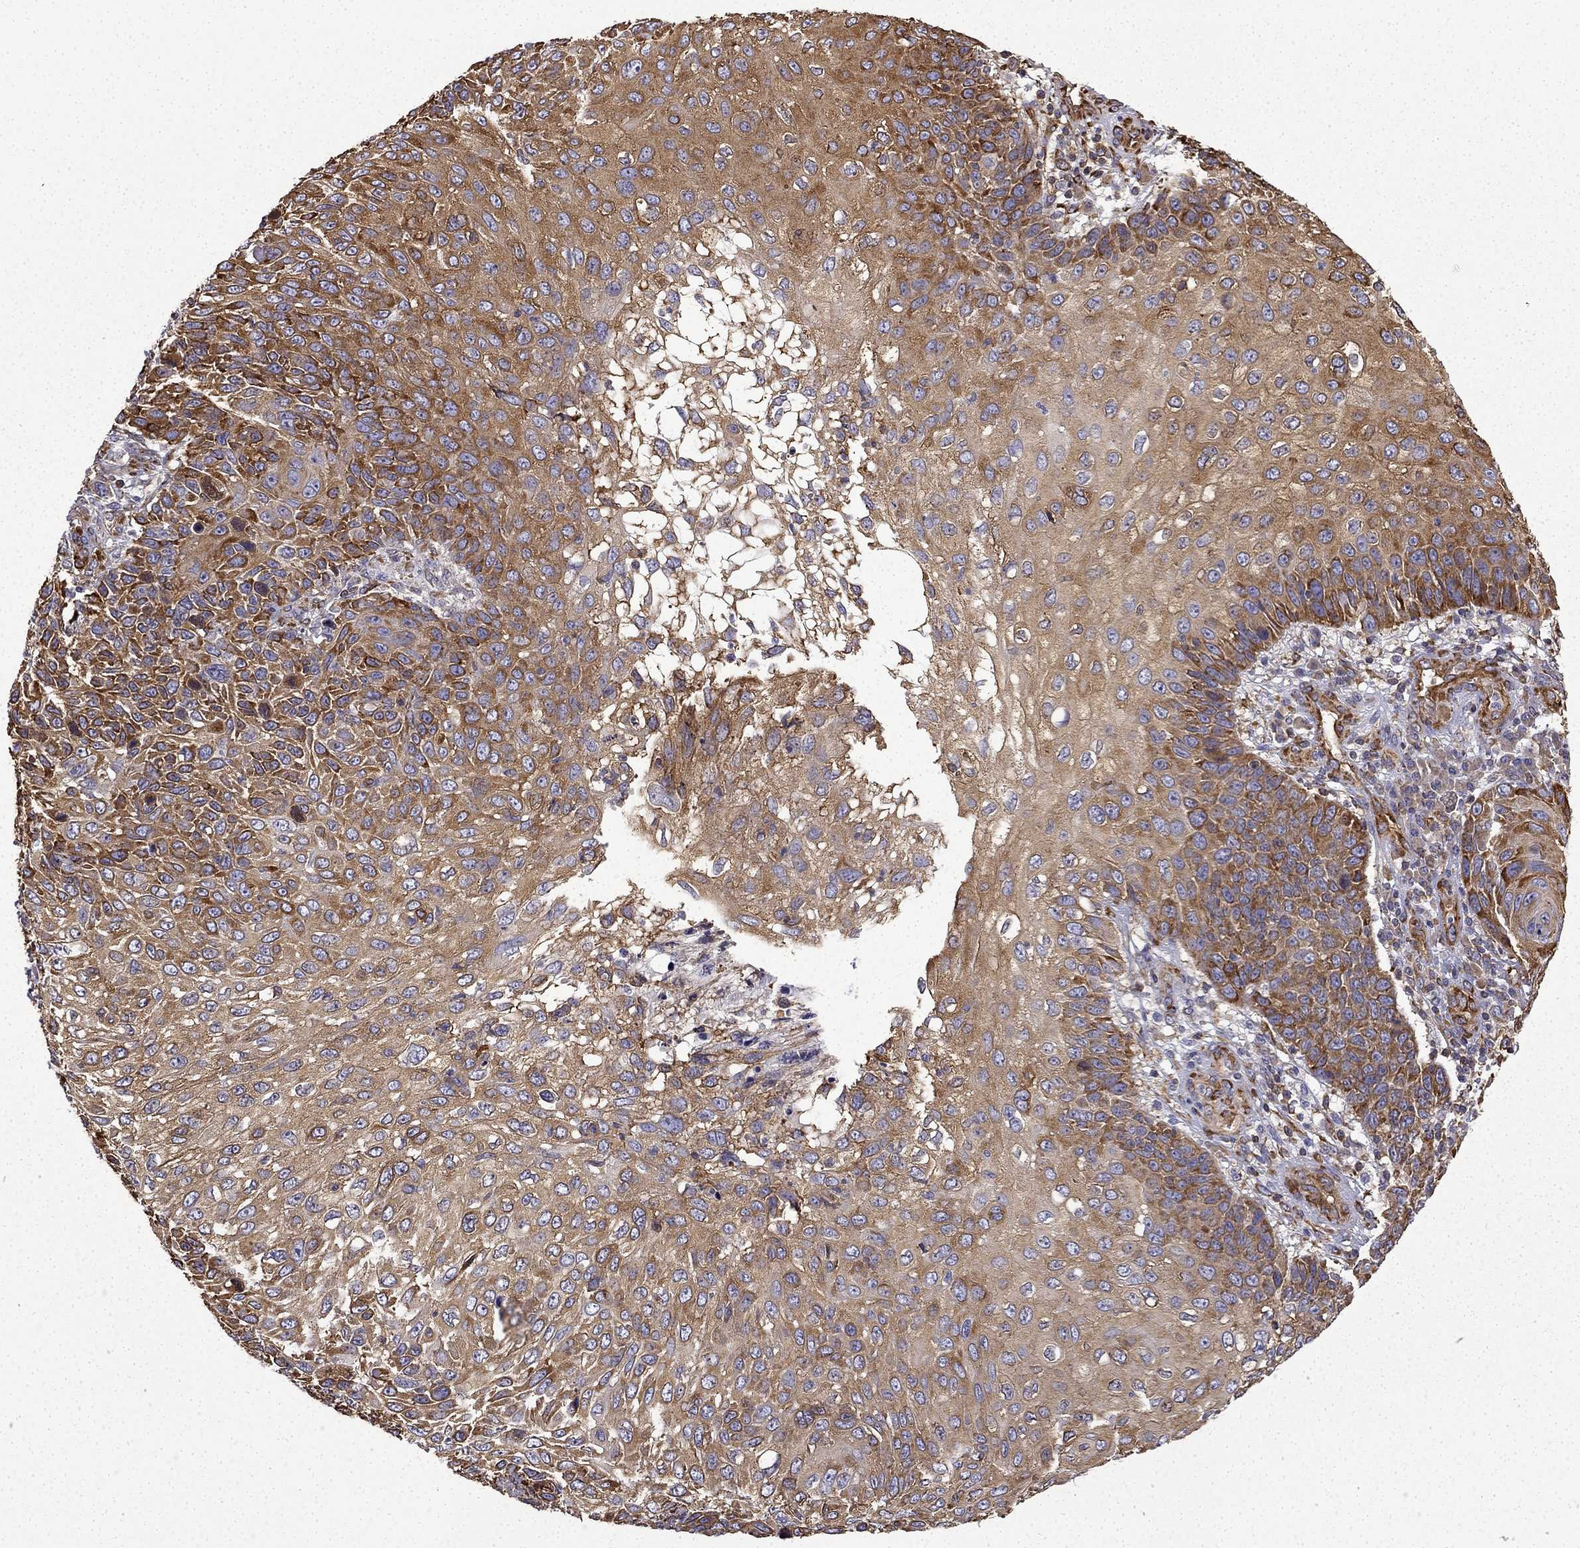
{"staining": {"intensity": "strong", "quantity": ">75%", "location": "cytoplasmic/membranous"}, "tissue": "skin cancer", "cell_type": "Tumor cells", "image_type": "cancer", "snomed": [{"axis": "morphology", "description": "Squamous cell carcinoma, NOS"}, {"axis": "topography", "description": "Skin"}], "caption": "This is an image of IHC staining of skin squamous cell carcinoma, which shows strong expression in the cytoplasmic/membranous of tumor cells.", "gene": "MAP4", "patient": {"sex": "male", "age": 92}}